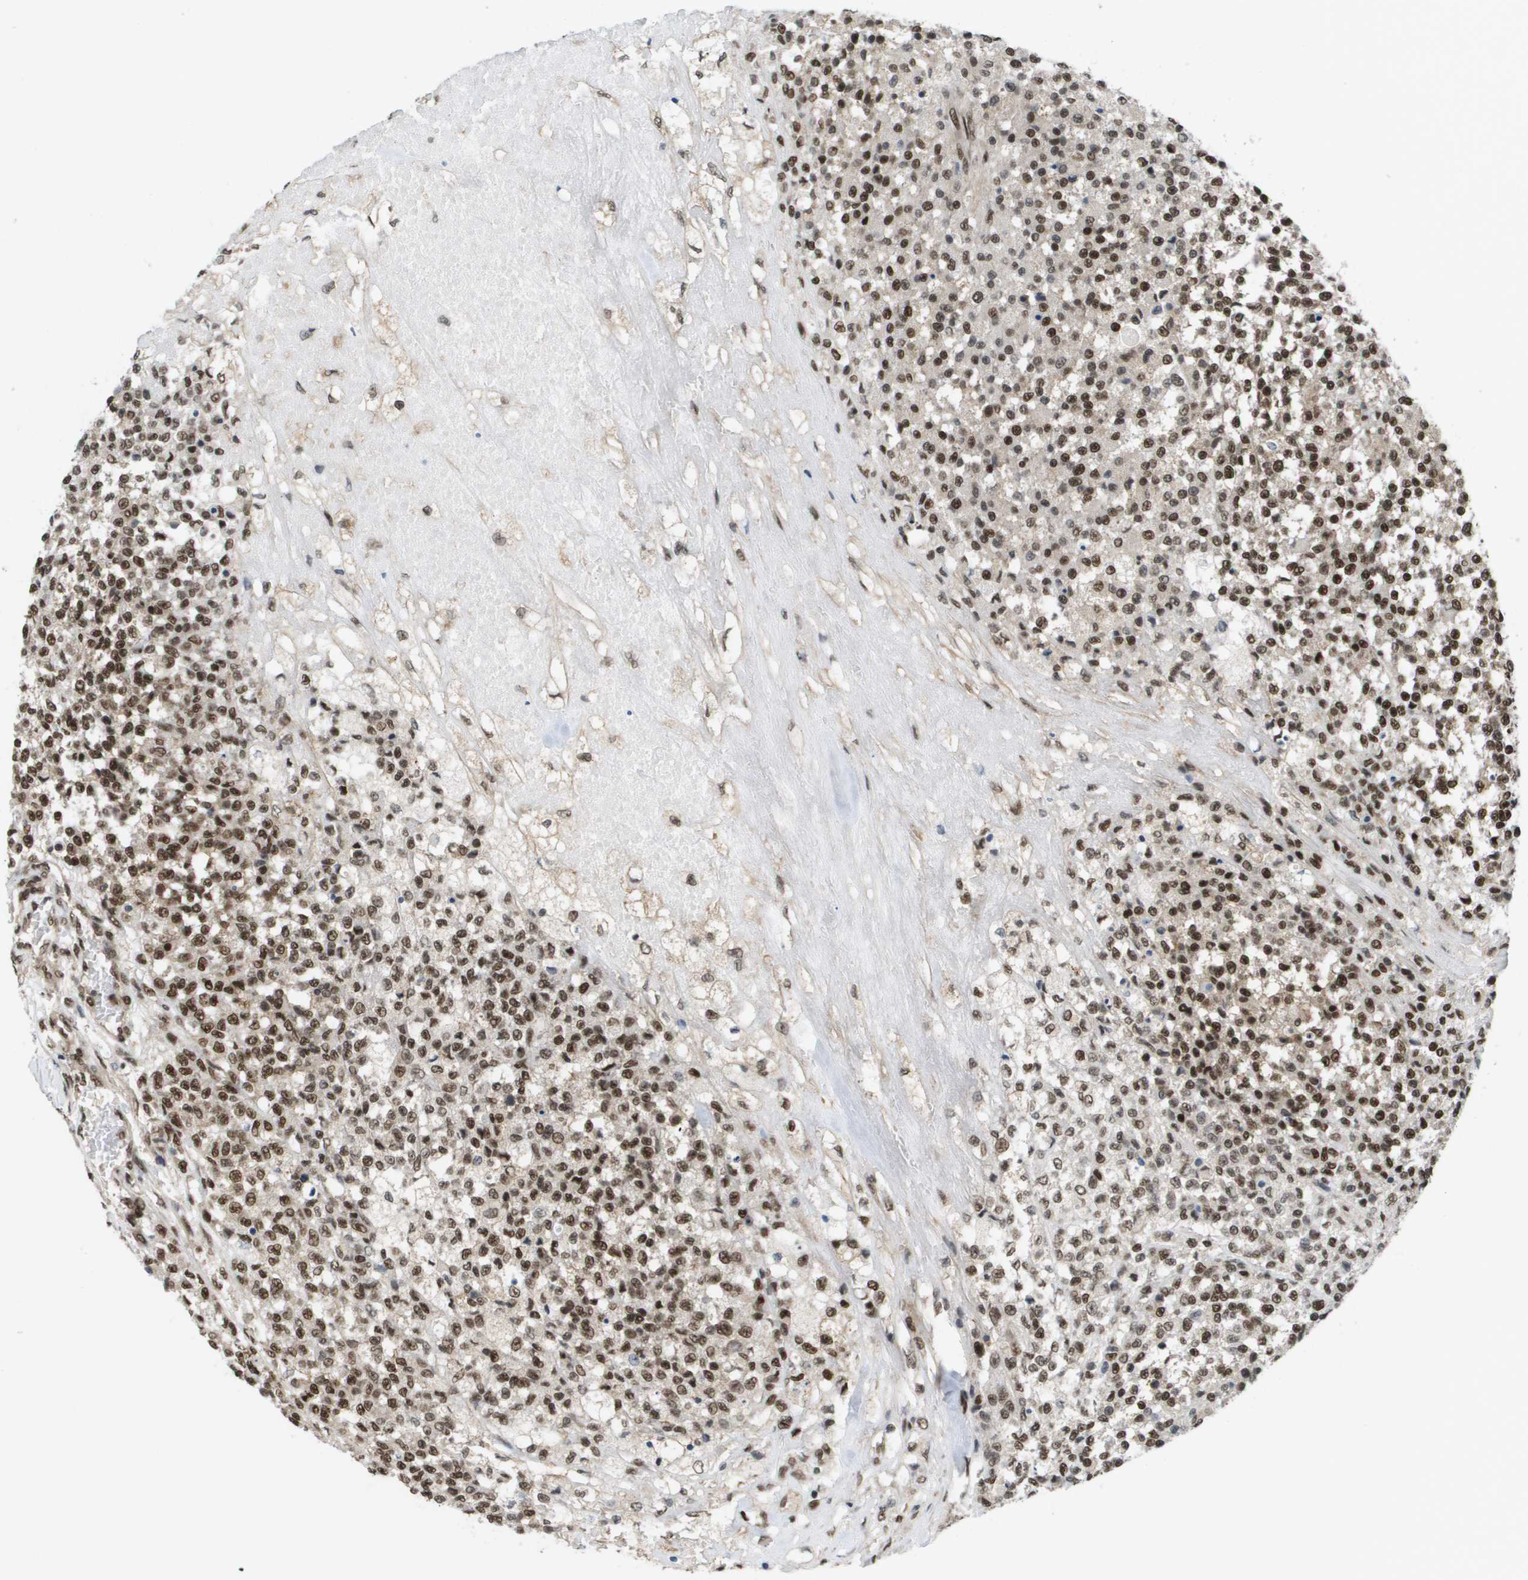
{"staining": {"intensity": "moderate", "quantity": ">75%", "location": "nuclear"}, "tissue": "testis cancer", "cell_type": "Tumor cells", "image_type": "cancer", "snomed": [{"axis": "morphology", "description": "Seminoma, NOS"}, {"axis": "topography", "description": "Testis"}], "caption": "Testis seminoma stained for a protein shows moderate nuclear positivity in tumor cells. The protein of interest is stained brown, and the nuclei are stained in blue (DAB (3,3'-diaminobenzidine) IHC with brightfield microscopy, high magnification).", "gene": "PRCC", "patient": {"sex": "male", "age": 59}}